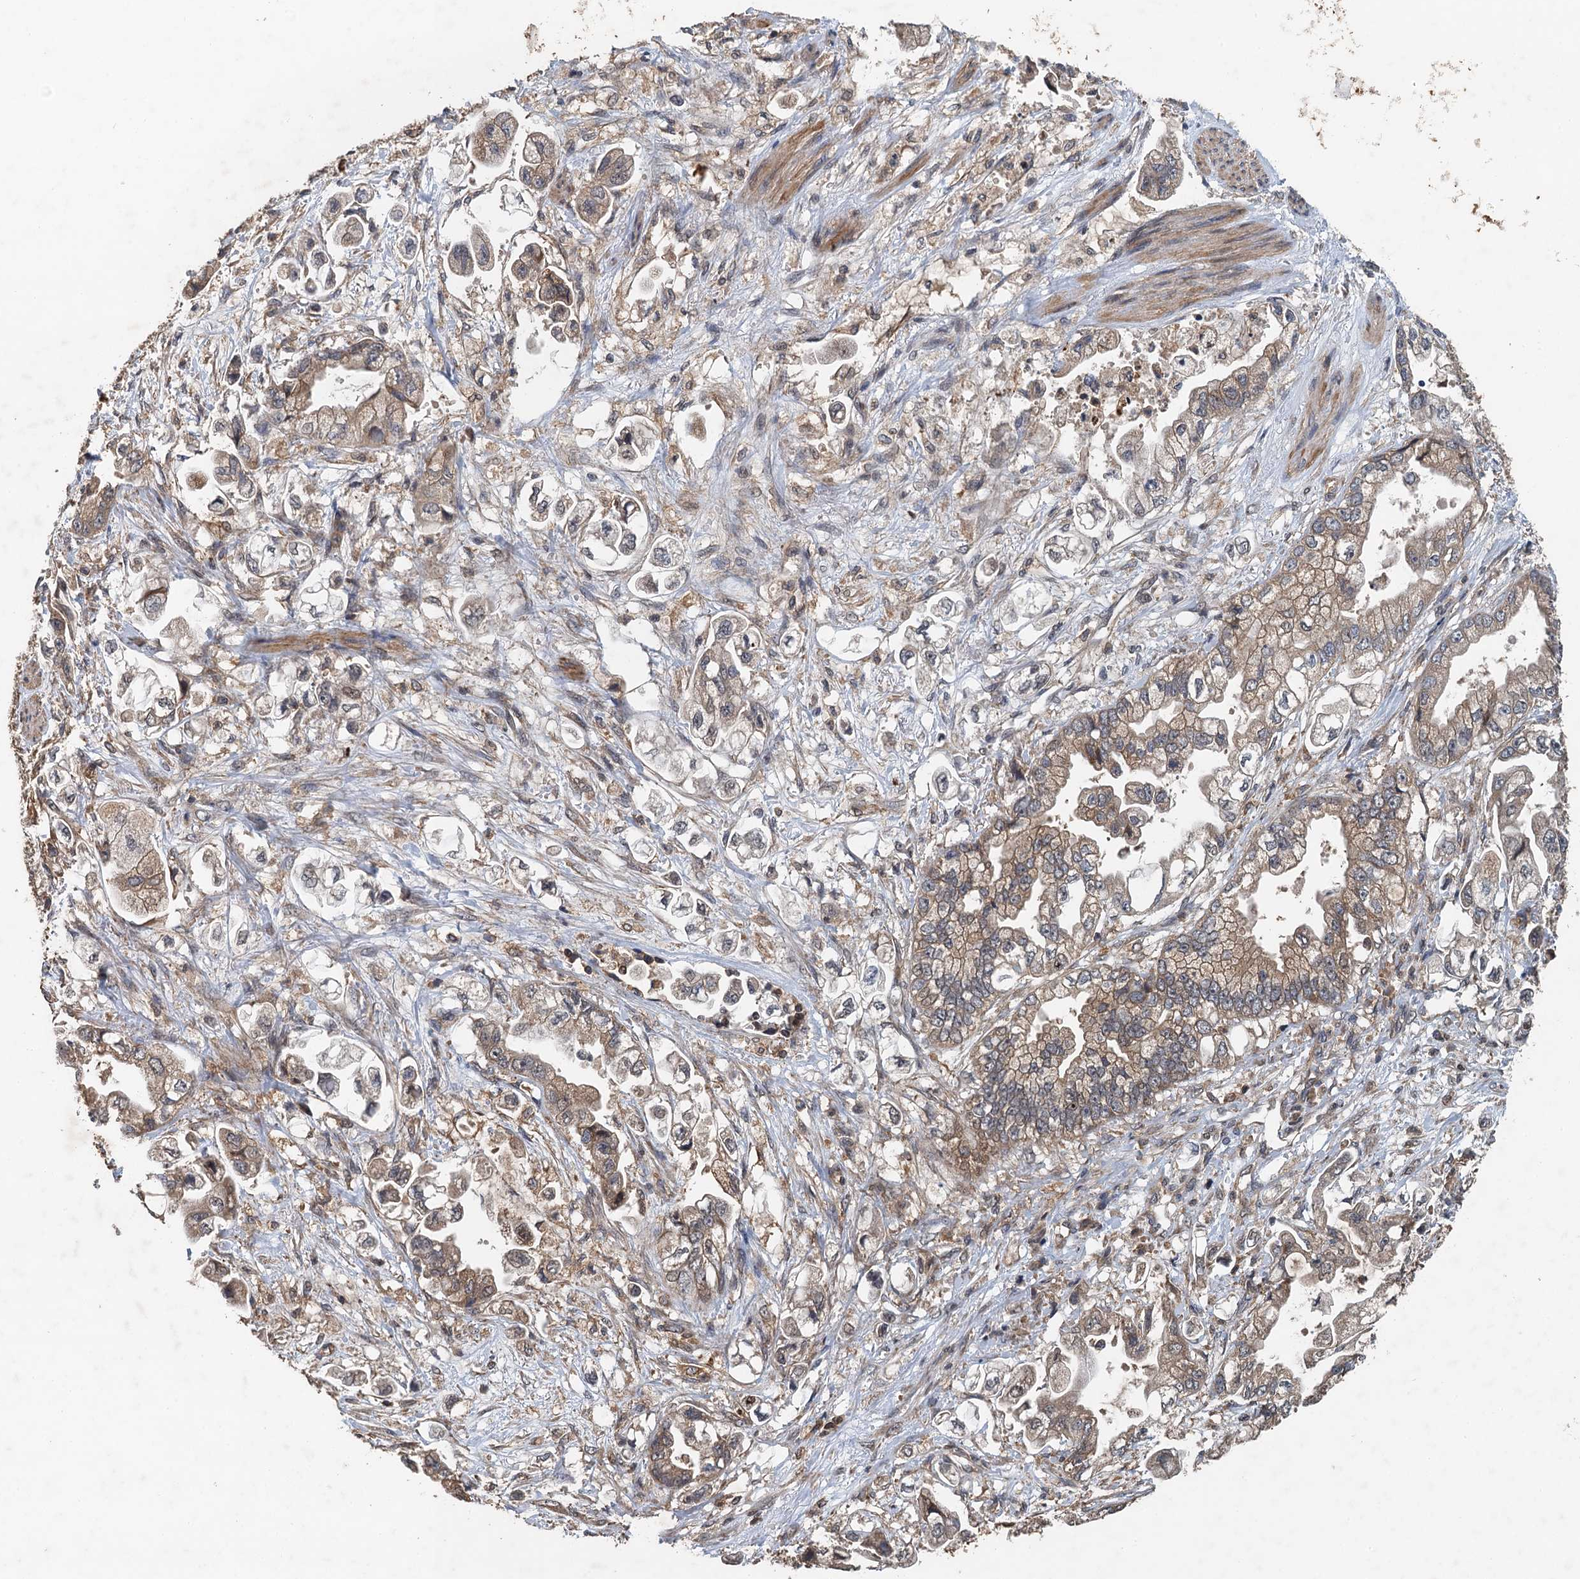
{"staining": {"intensity": "moderate", "quantity": ">75%", "location": "cytoplasmic/membranous"}, "tissue": "stomach cancer", "cell_type": "Tumor cells", "image_type": "cancer", "snomed": [{"axis": "morphology", "description": "Adenocarcinoma, NOS"}, {"axis": "topography", "description": "Stomach"}], "caption": "Tumor cells reveal moderate cytoplasmic/membranous positivity in approximately >75% of cells in stomach adenocarcinoma.", "gene": "BORCS5", "patient": {"sex": "male", "age": 62}}